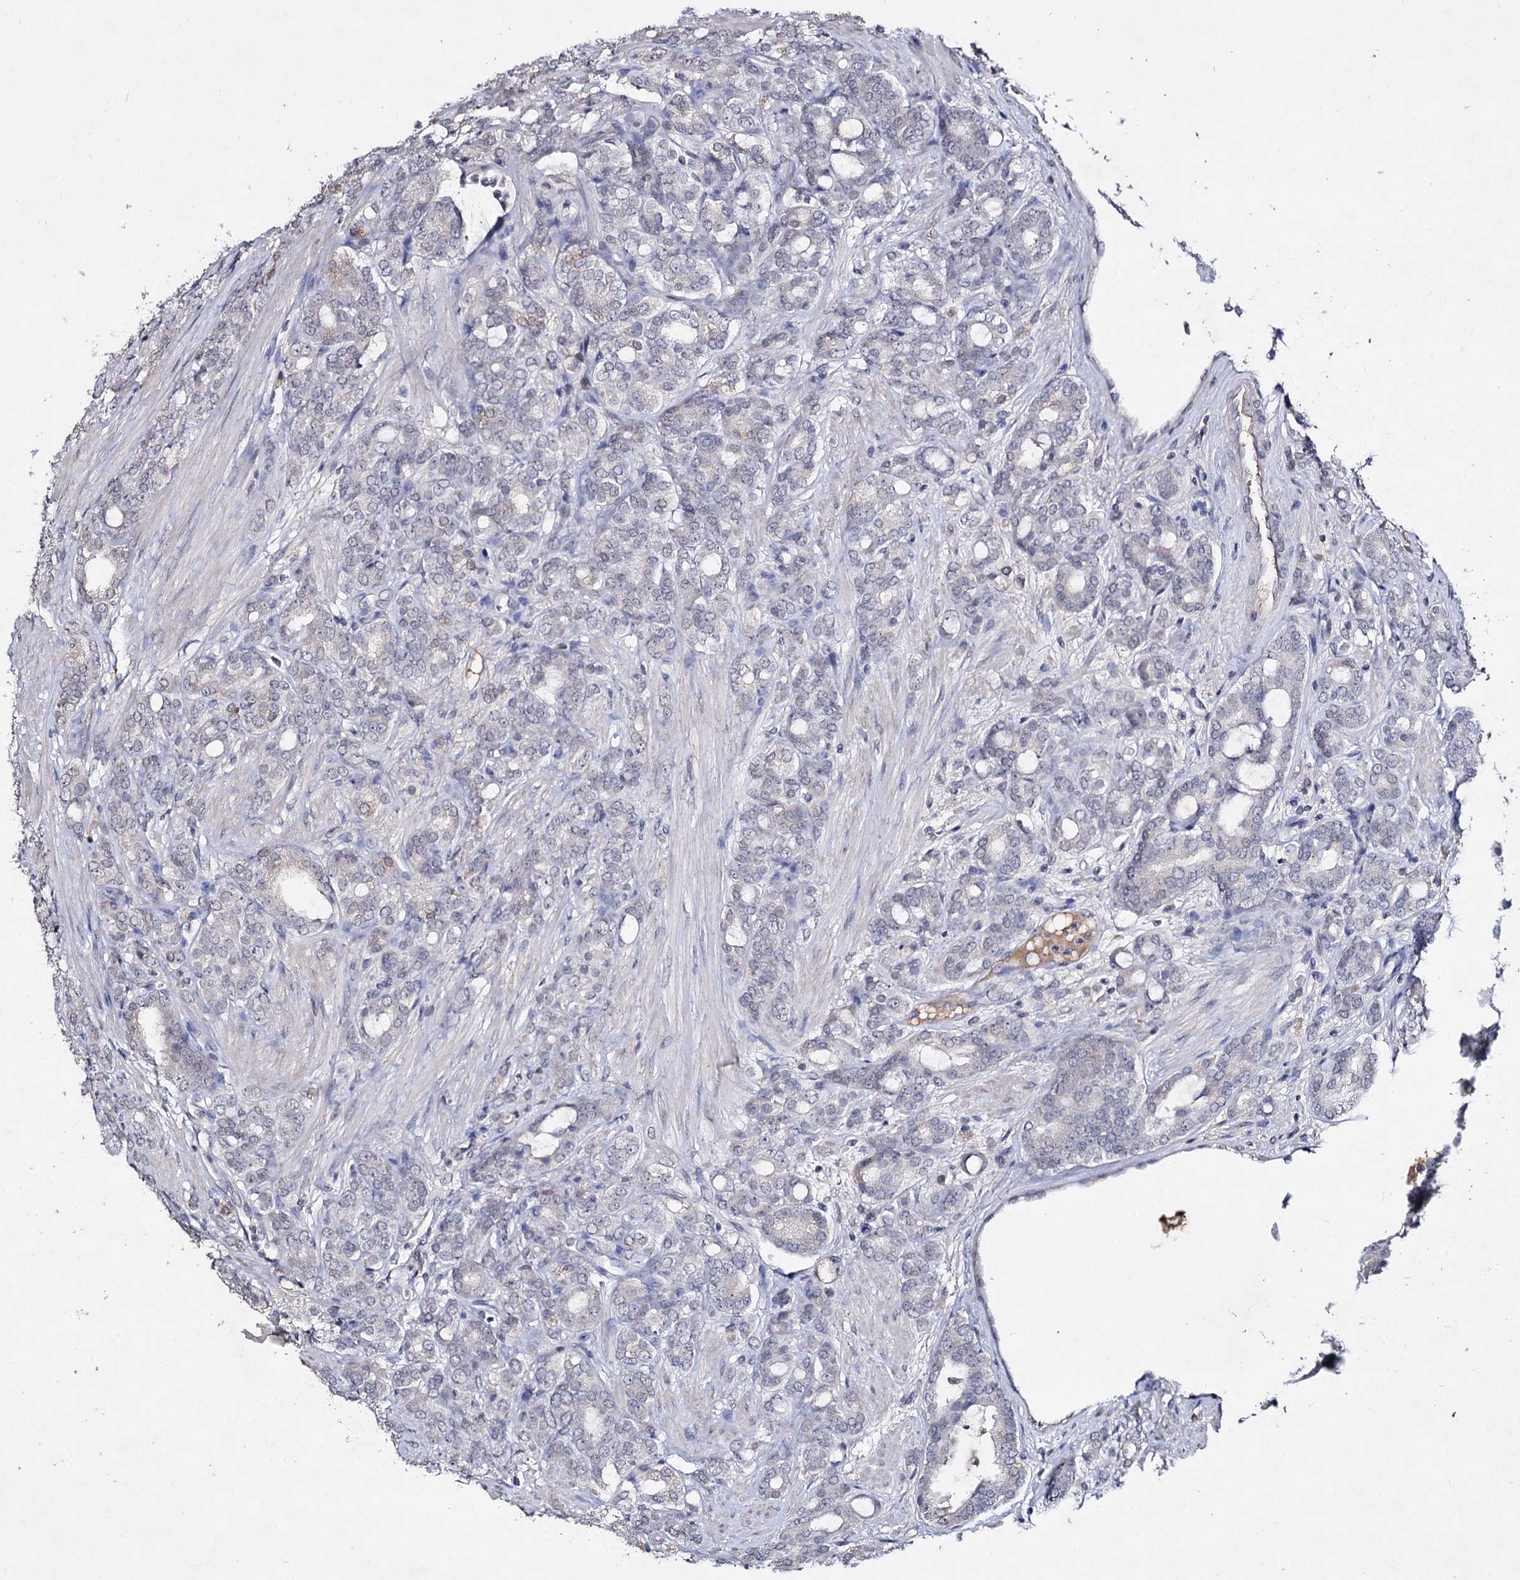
{"staining": {"intensity": "negative", "quantity": "none", "location": "none"}, "tissue": "prostate cancer", "cell_type": "Tumor cells", "image_type": "cancer", "snomed": [{"axis": "morphology", "description": "Adenocarcinoma, High grade"}, {"axis": "topography", "description": "Prostate"}], "caption": "The image exhibits no staining of tumor cells in high-grade adenocarcinoma (prostate). (DAB (3,3'-diaminobenzidine) IHC visualized using brightfield microscopy, high magnification).", "gene": "PLIN1", "patient": {"sex": "male", "age": 62}}